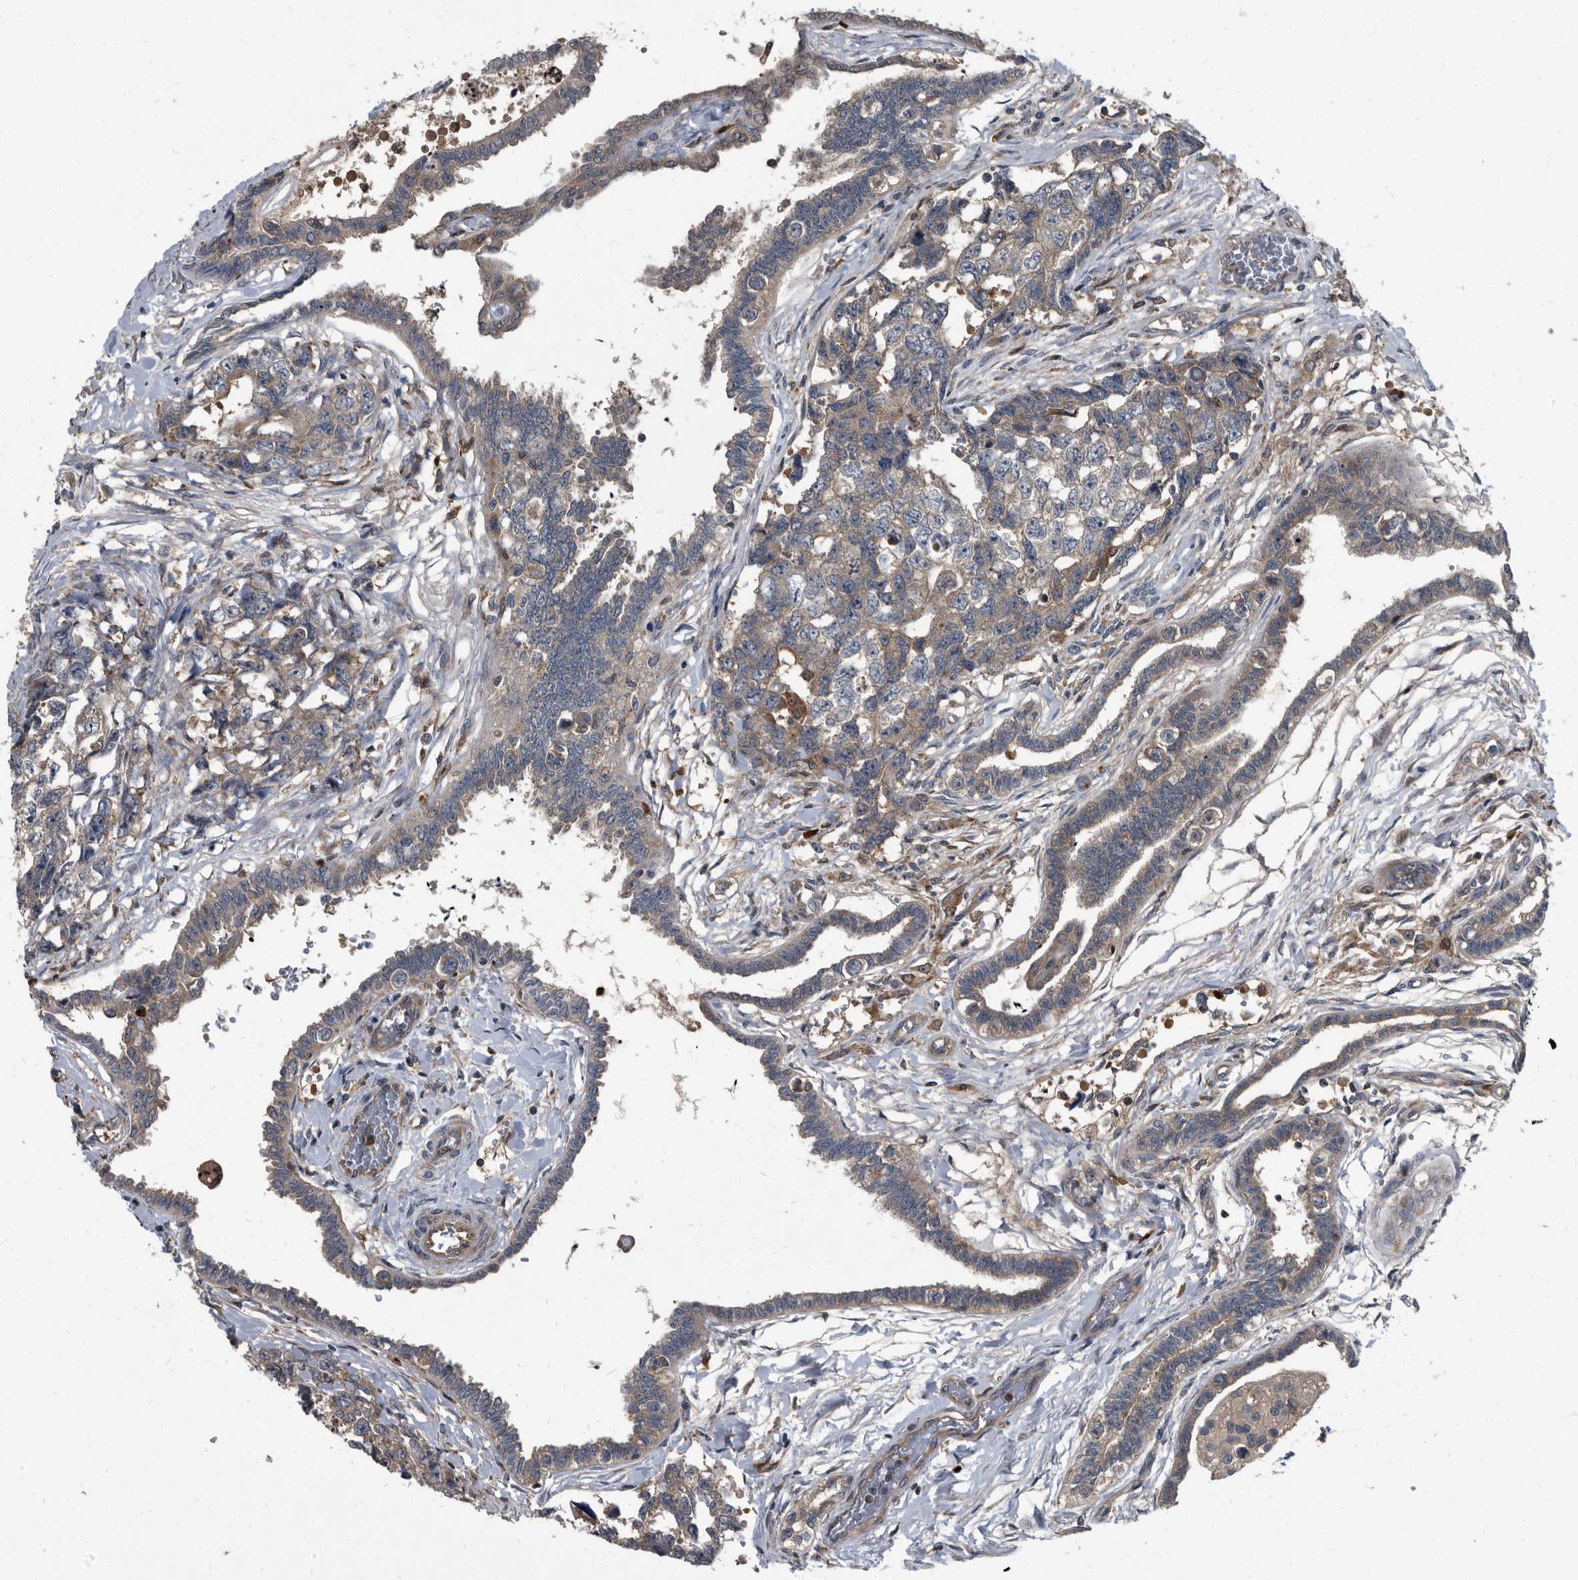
{"staining": {"intensity": "weak", "quantity": "25%-75%", "location": "cytoplasmic/membranous"}, "tissue": "testis cancer", "cell_type": "Tumor cells", "image_type": "cancer", "snomed": [{"axis": "morphology", "description": "Carcinoma, Embryonal, NOS"}, {"axis": "topography", "description": "Testis"}], "caption": "This is an image of immunohistochemistry staining of embryonal carcinoma (testis), which shows weak expression in the cytoplasmic/membranous of tumor cells.", "gene": "CDV3", "patient": {"sex": "male", "age": 31}}